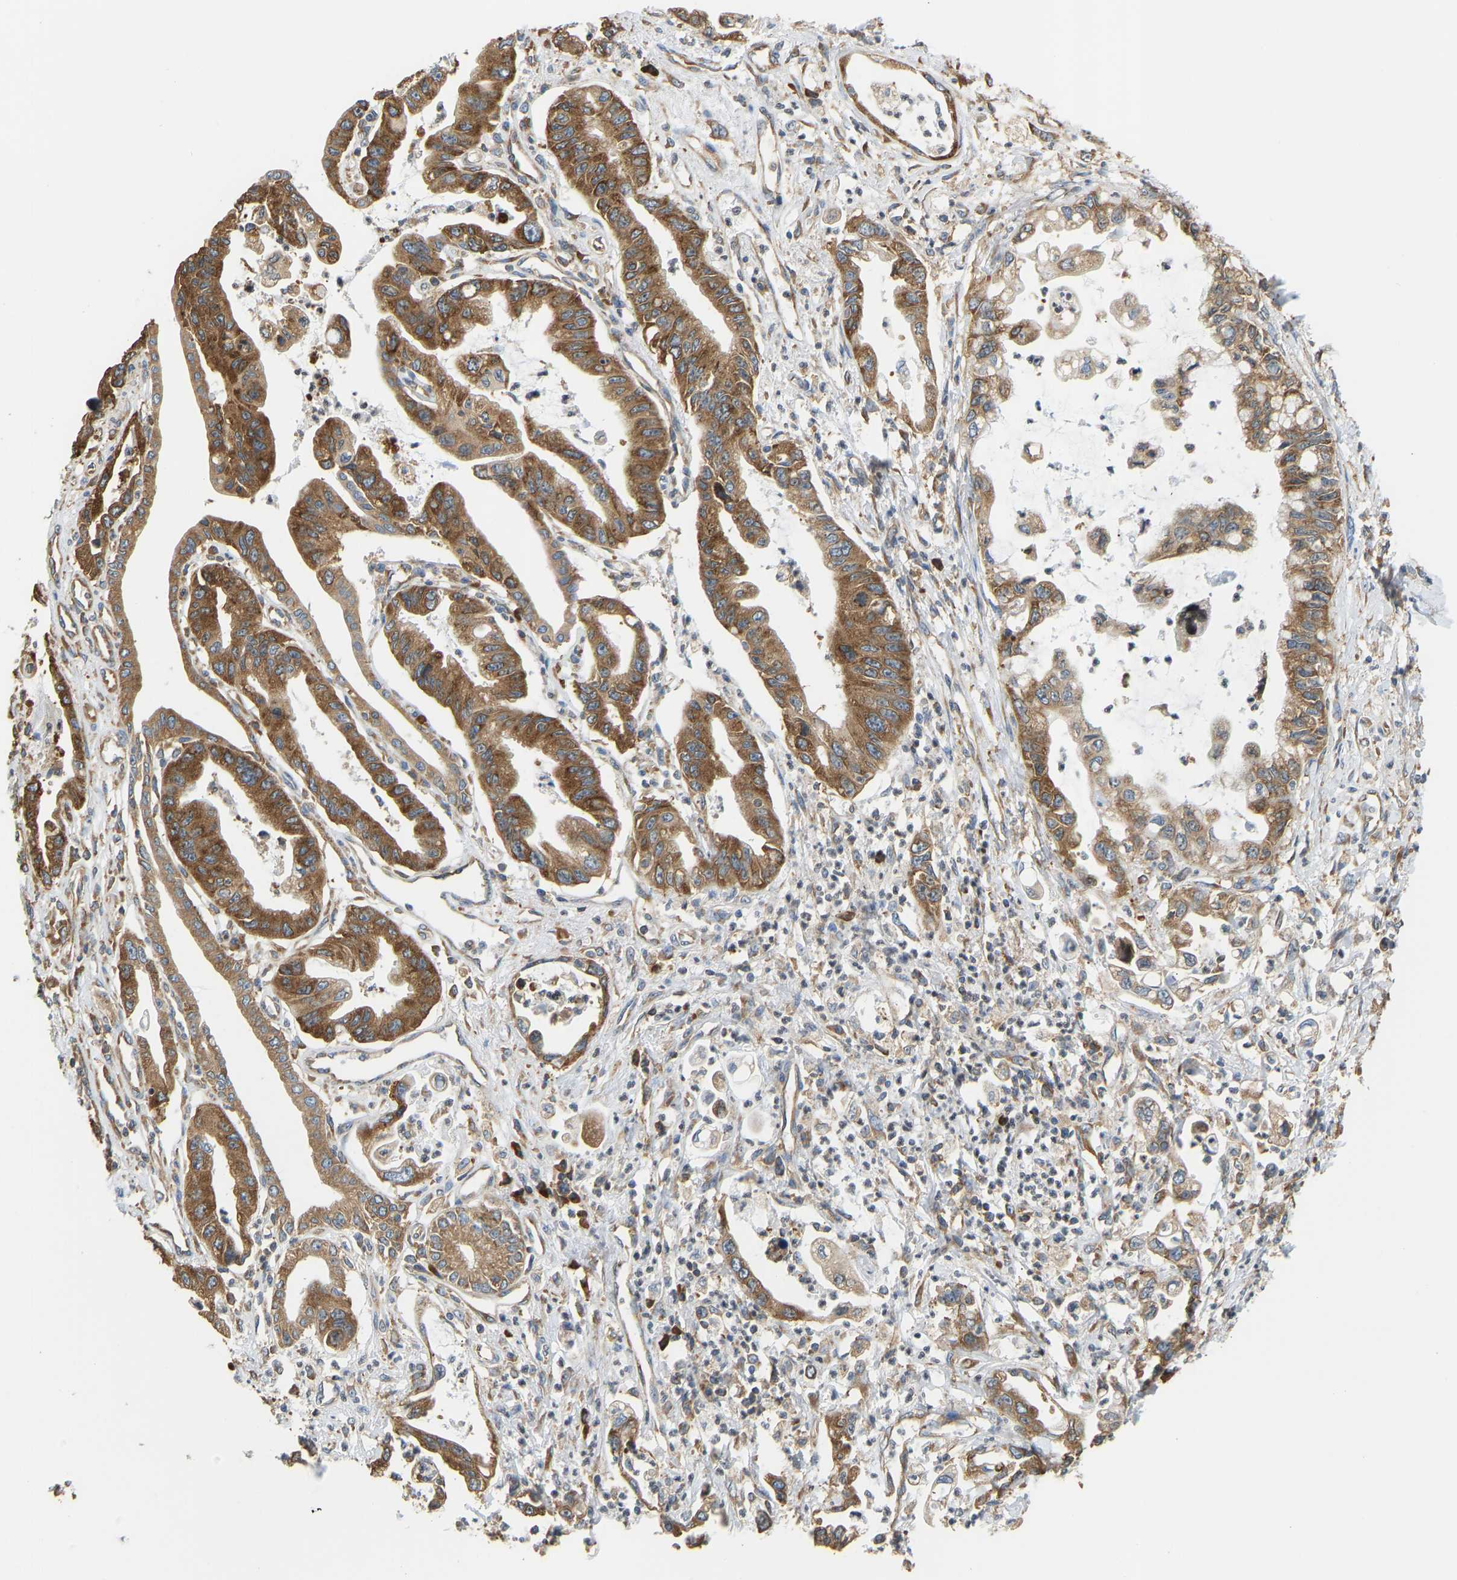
{"staining": {"intensity": "moderate", "quantity": ">75%", "location": "cytoplasmic/membranous"}, "tissue": "pancreatic cancer", "cell_type": "Tumor cells", "image_type": "cancer", "snomed": [{"axis": "morphology", "description": "Adenocarcinoma, NOS"}, {"axis": "topography", "description": "Pancreas"}], "caption": "Brown immunohistochemical staining in pancreatic adenocarcinoma exhibits moderate cytoplasmic/membranous staining in approximately >75% of tumor cells.", "gene": "RPS6KB2", "patient": {"sex": "male", "age": 56}}